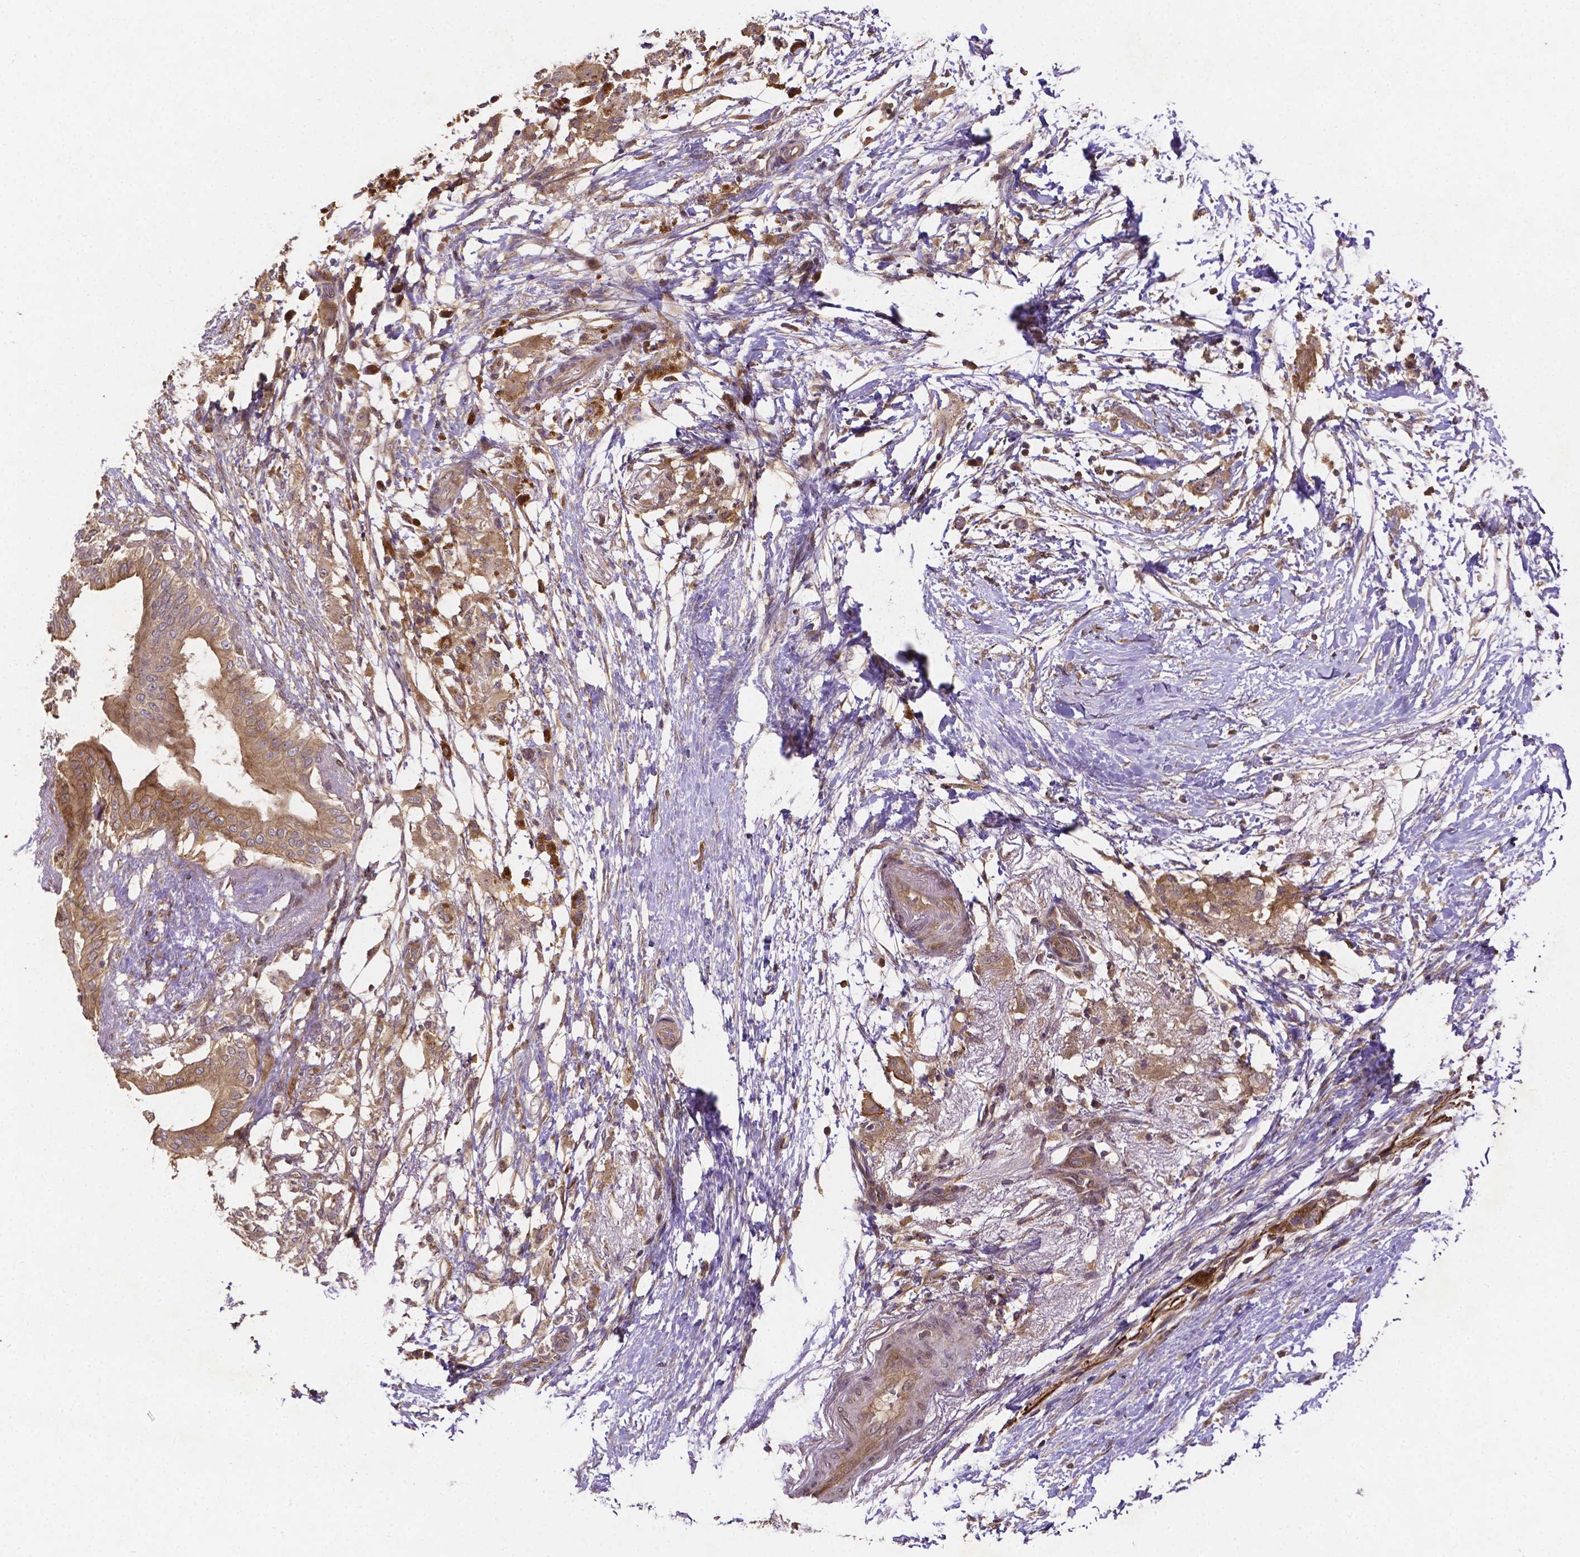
{"staining": {"intensity": "moderate", "quantity": ">75%", "location": "cytoplasmic/membranous"}, "tissue": "pancreatic cancer", "cell_type": "Tumor cells", "image_type": "cancer", "snomed": [{"axis": "morphology", "description": "Adenocarcinoma, NOS"}, {"axis": "topography", "description": "Pancreas"}], "caption": "A histopathology image of human pancreatic cancer stained for a protein reveals moderate cytoplasmic/membranous brown staining in tumor cells.", "gene": "RNF123", "patient": {"sex": "female", "age": 72}}